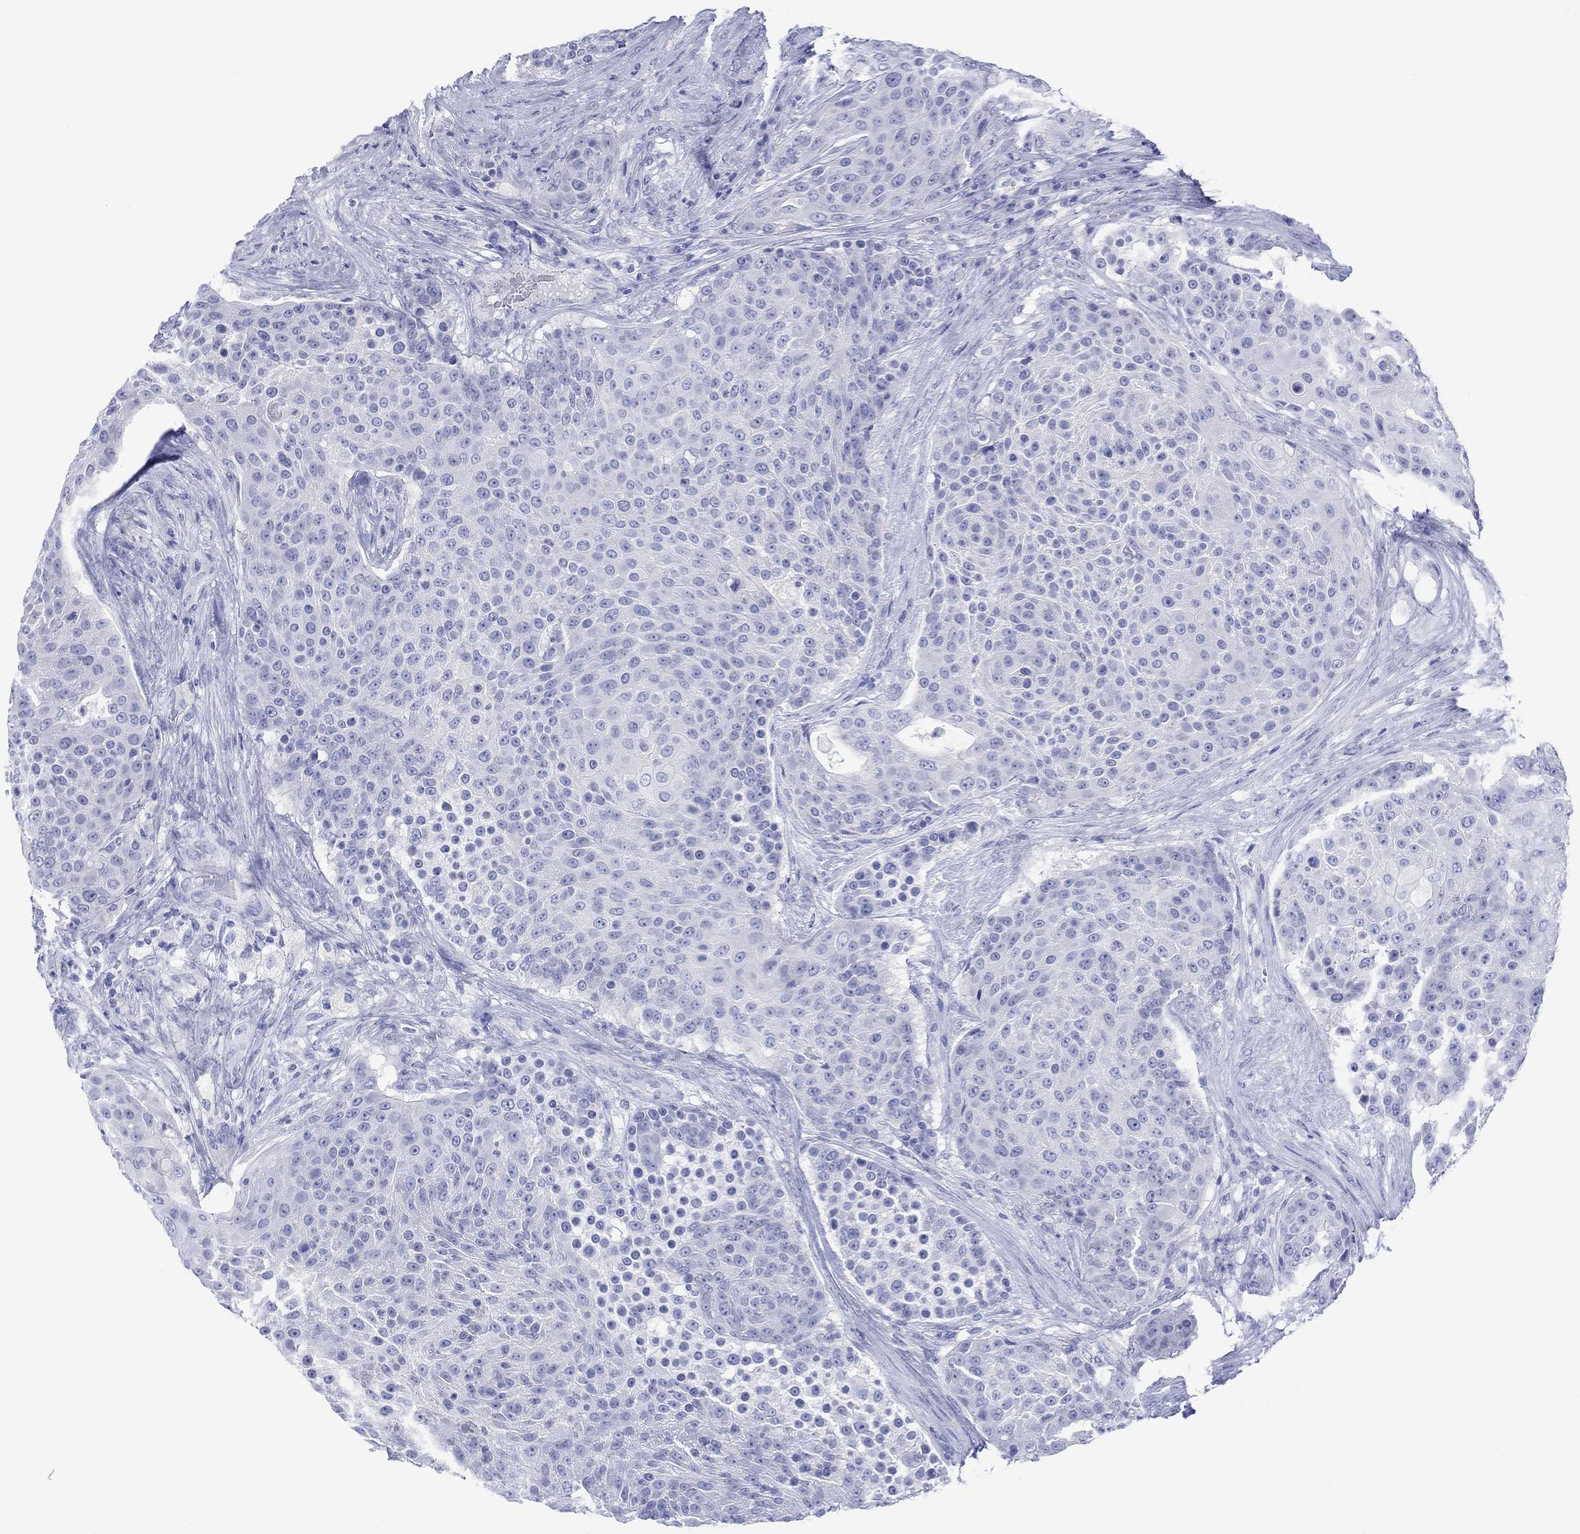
{"staining": {"intensity": "negative", "quantity": "none", "location": "none"}, "tissue": "urothelial cancer", "cell_type": "Tumor cells", "image_type": "cancer", "snomed": [{"axis": "morphology", "description": "Urothelial carcinoma, High grade"}, {"axis": "topography", "description": "Urinary bladder"}], "caption": "A micrograph of human urothelial cancer is negative for staining in tumor cells. Brightfield microscopy of immunohistochemistry (IHC) stained with DAB (3,3'-diaminobenzidine) (brown) and hematoxylin (blue), captured at high magnification.", "gene": "MLANA", "patient": {"sex": "female", "age": 63}}